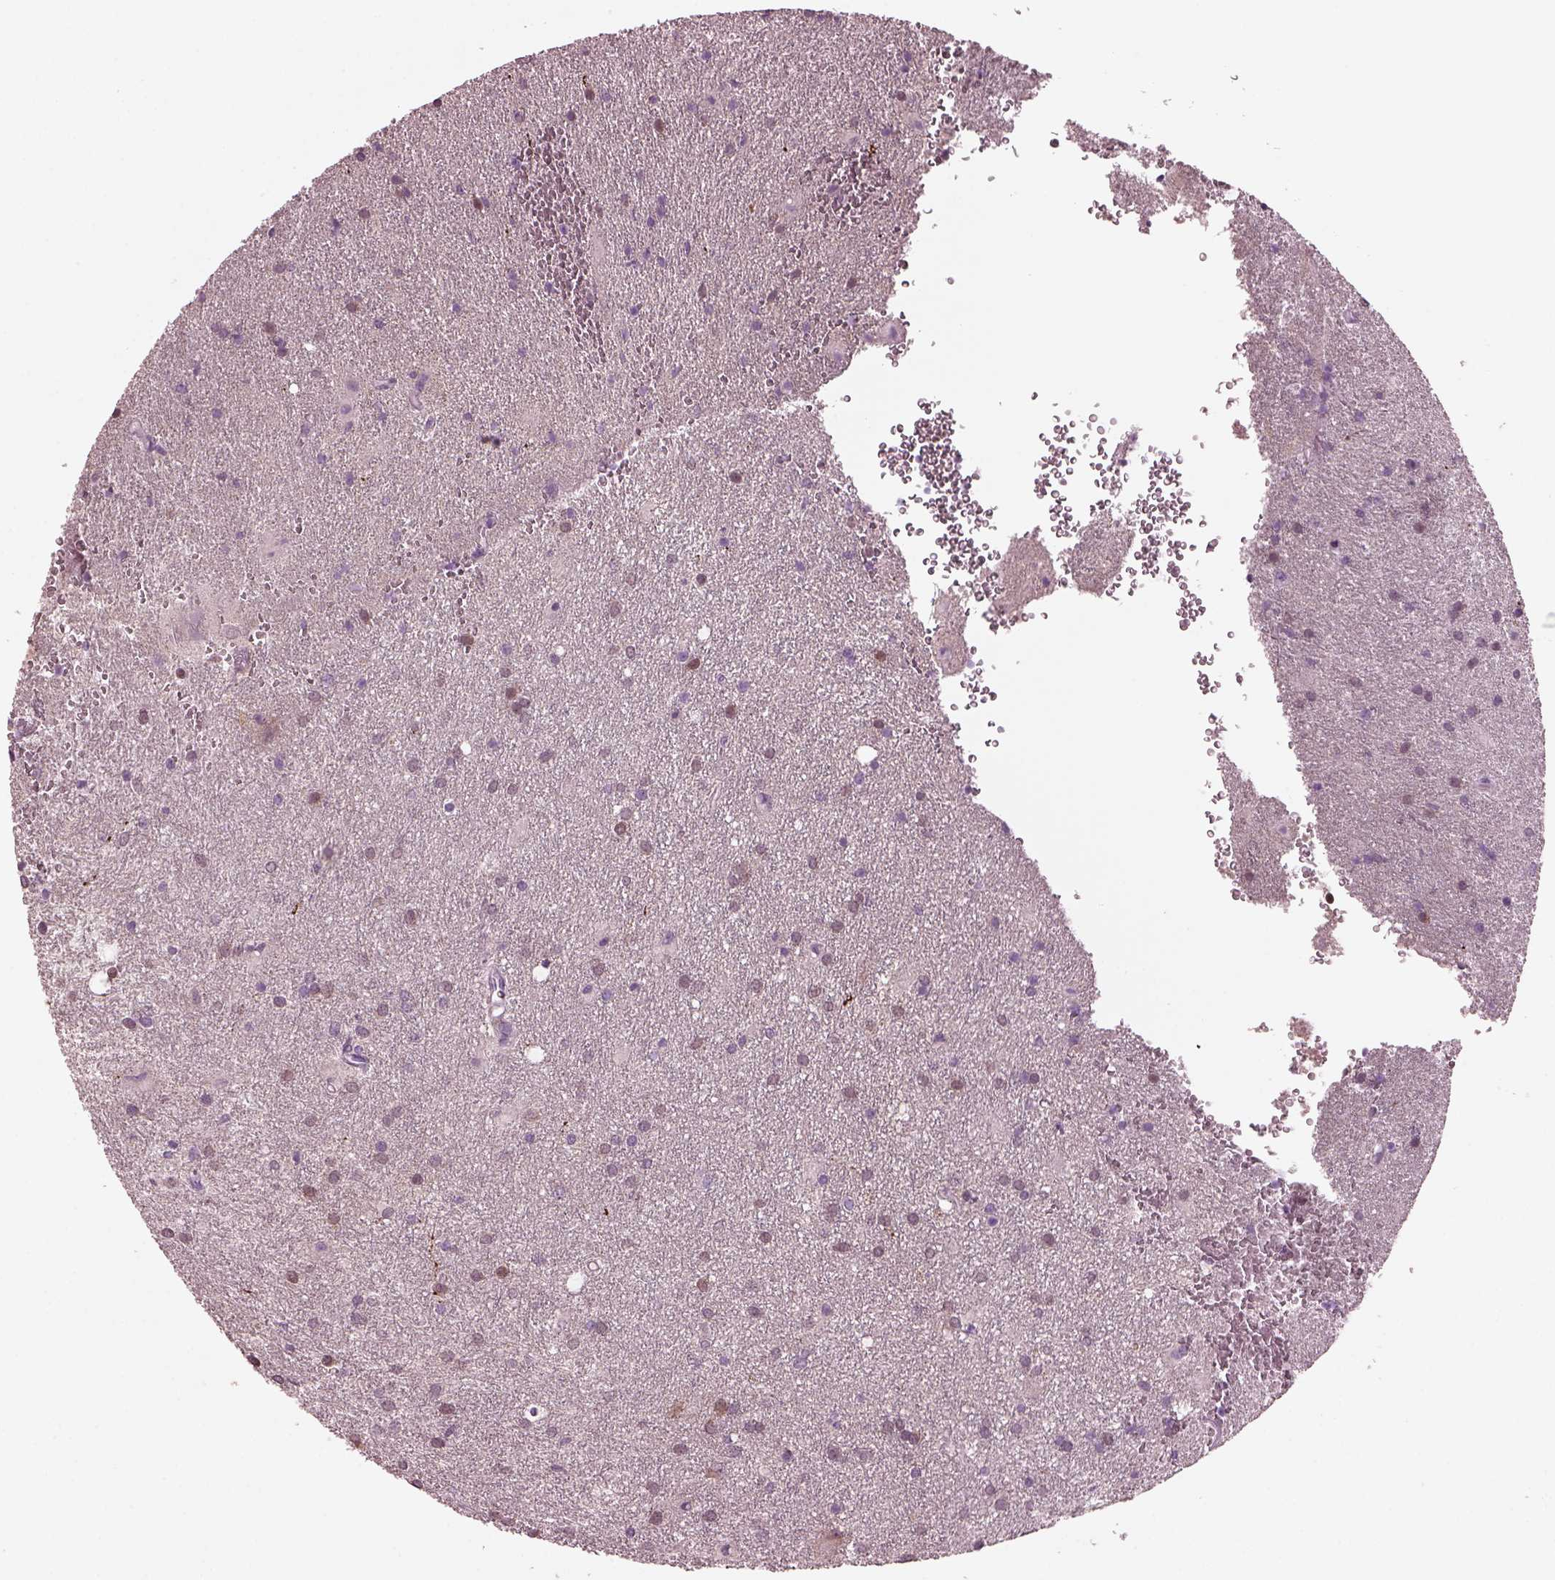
{"staining": {"intensity": "moderate", "quantity": "<25%", "location": "cytoplasmic/membranous"}, "tissue": "glioma", "cell_type": "Tumor cells", "image_type": "cancer", "snomed": [{"axis": "morphology", "description": "Glioma, malignant, Low grade"}, {"axis": "topography", "description": "Brain"}], "caption": "IHC staining of low-grade glioma (malignant), which demonstrates low levels of moderate cytoplasmic/membranous staining in approximately <25% of tumor cells indicating moderate cytoplasmic/membranous protein positivity. The staining was performed using DAB (3,3'-diaminobenzidine) (brown) for protein detection and nuclei were counterstained in hematoxylin (blue).", "gene": "GDF11", "patient": {"sex": "male", "age": 58}}